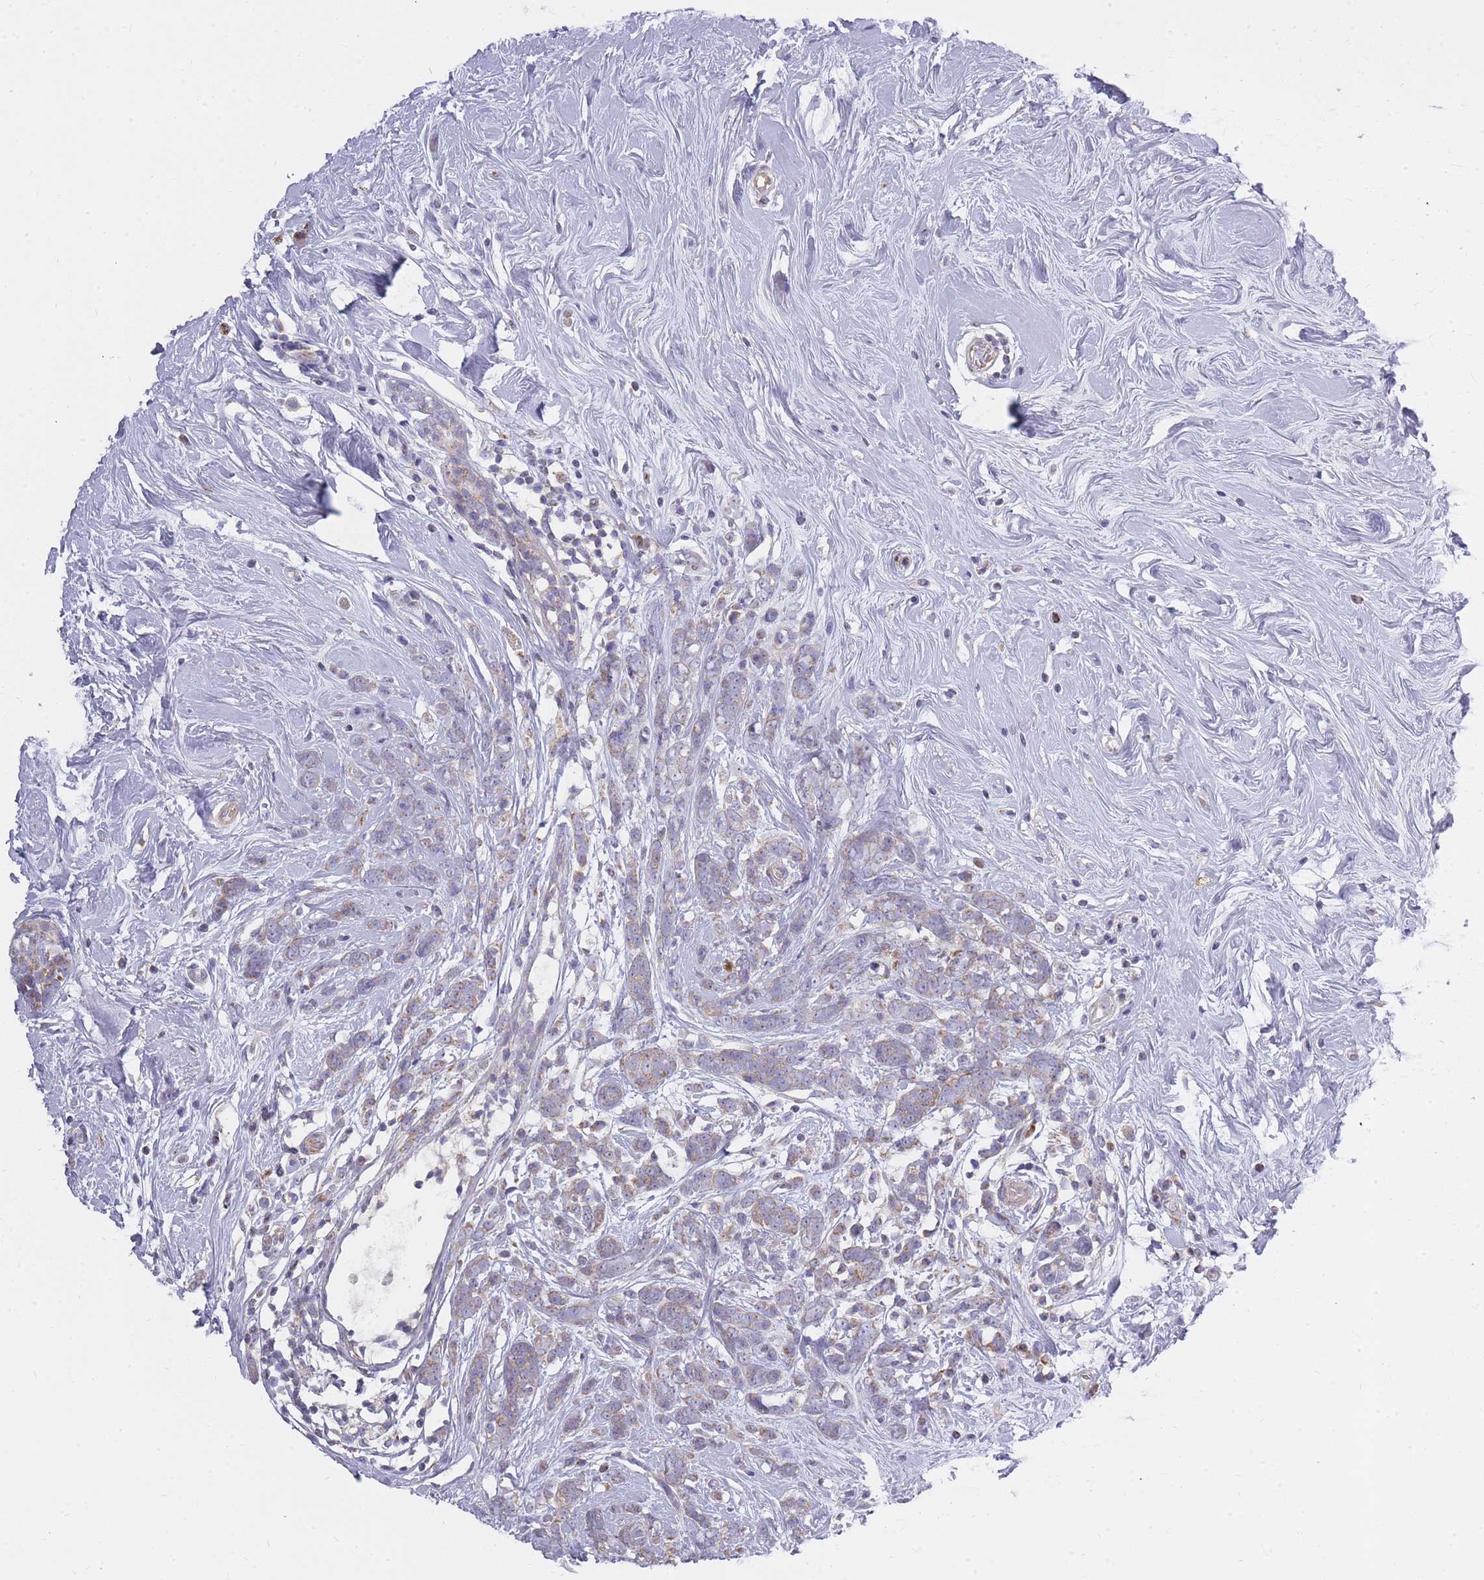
{"staining": {"intensity": "weak", "quantity": "25%-75%", "location": "cytoplasmic/membranous"}, "tissue": "breast cancer", "cell_type": "Tumor cells", "image_type": "cancer", "snomed": [{"axis": "morphology", "description": "Lobular carcinoma"}, {"axis": "topography", "description": "Breast"}], "caption": "Protein staining of breast cancer tissue shows weak cytoplasmic/membranous staining in approximately 25%-75% of tumor cells.", "gene": "ALKBH4", "patient": {"sex": "female", "age": 58}}